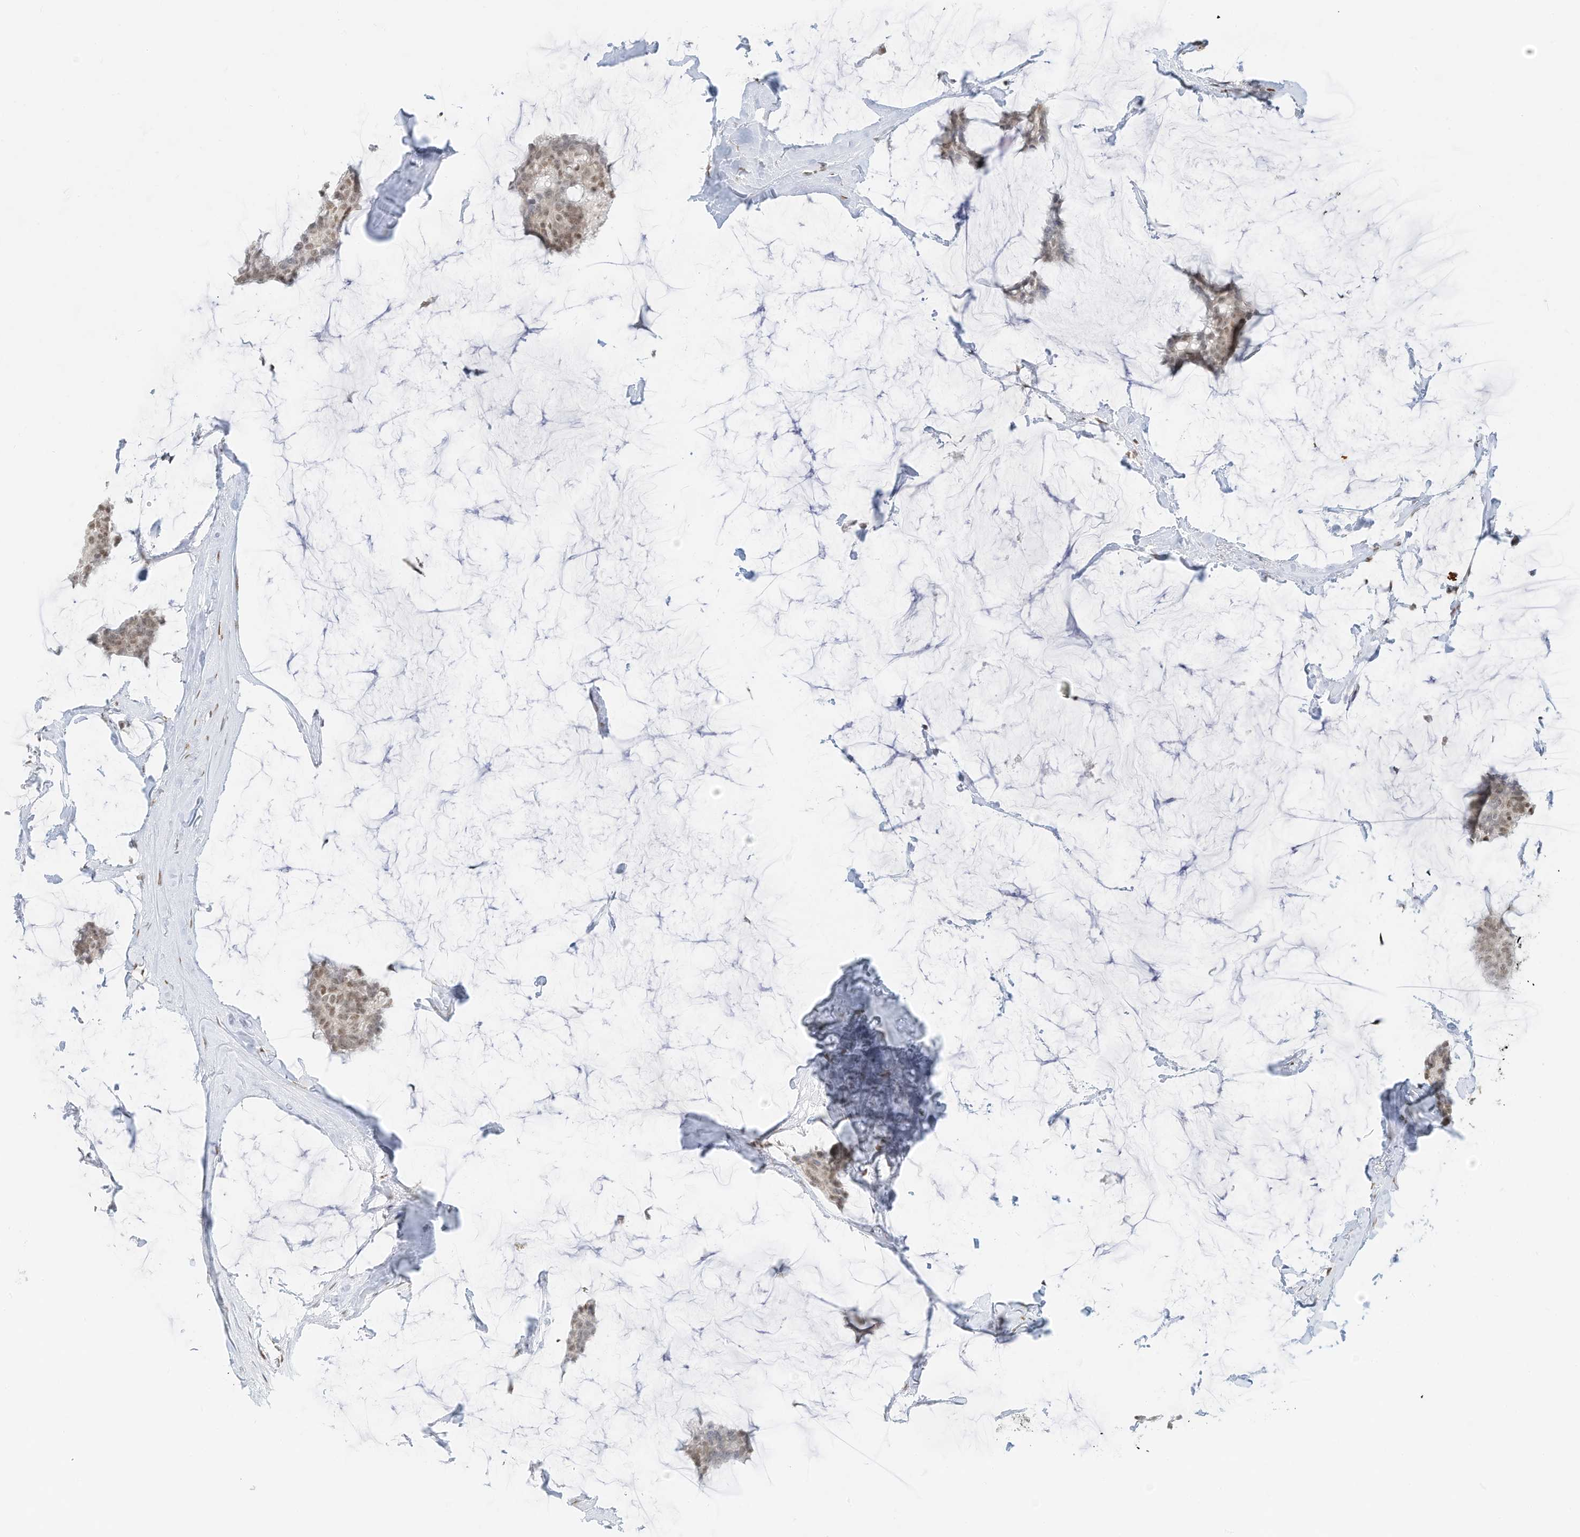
{"staining": {"intensity": "weak", "quantity": ">75%", "location": "nuclear"}, "tissue": "breast cancer", "cell_type": "Tumor cells", "image_type": "cancer", "snomed": [{"axis": "morphology", "description": "Duct carcinoma"}, {"axis": "topography", "description": "Breast"}], "caption": "Weak nuclear expression is appreciated in about >75% of tumor cells in breast cancer. Ihc stains the protein of interest in brown and the nuclei are stained blue.", "gene": "NHSL1", "patient": {"sex": "female", "age": 93}}